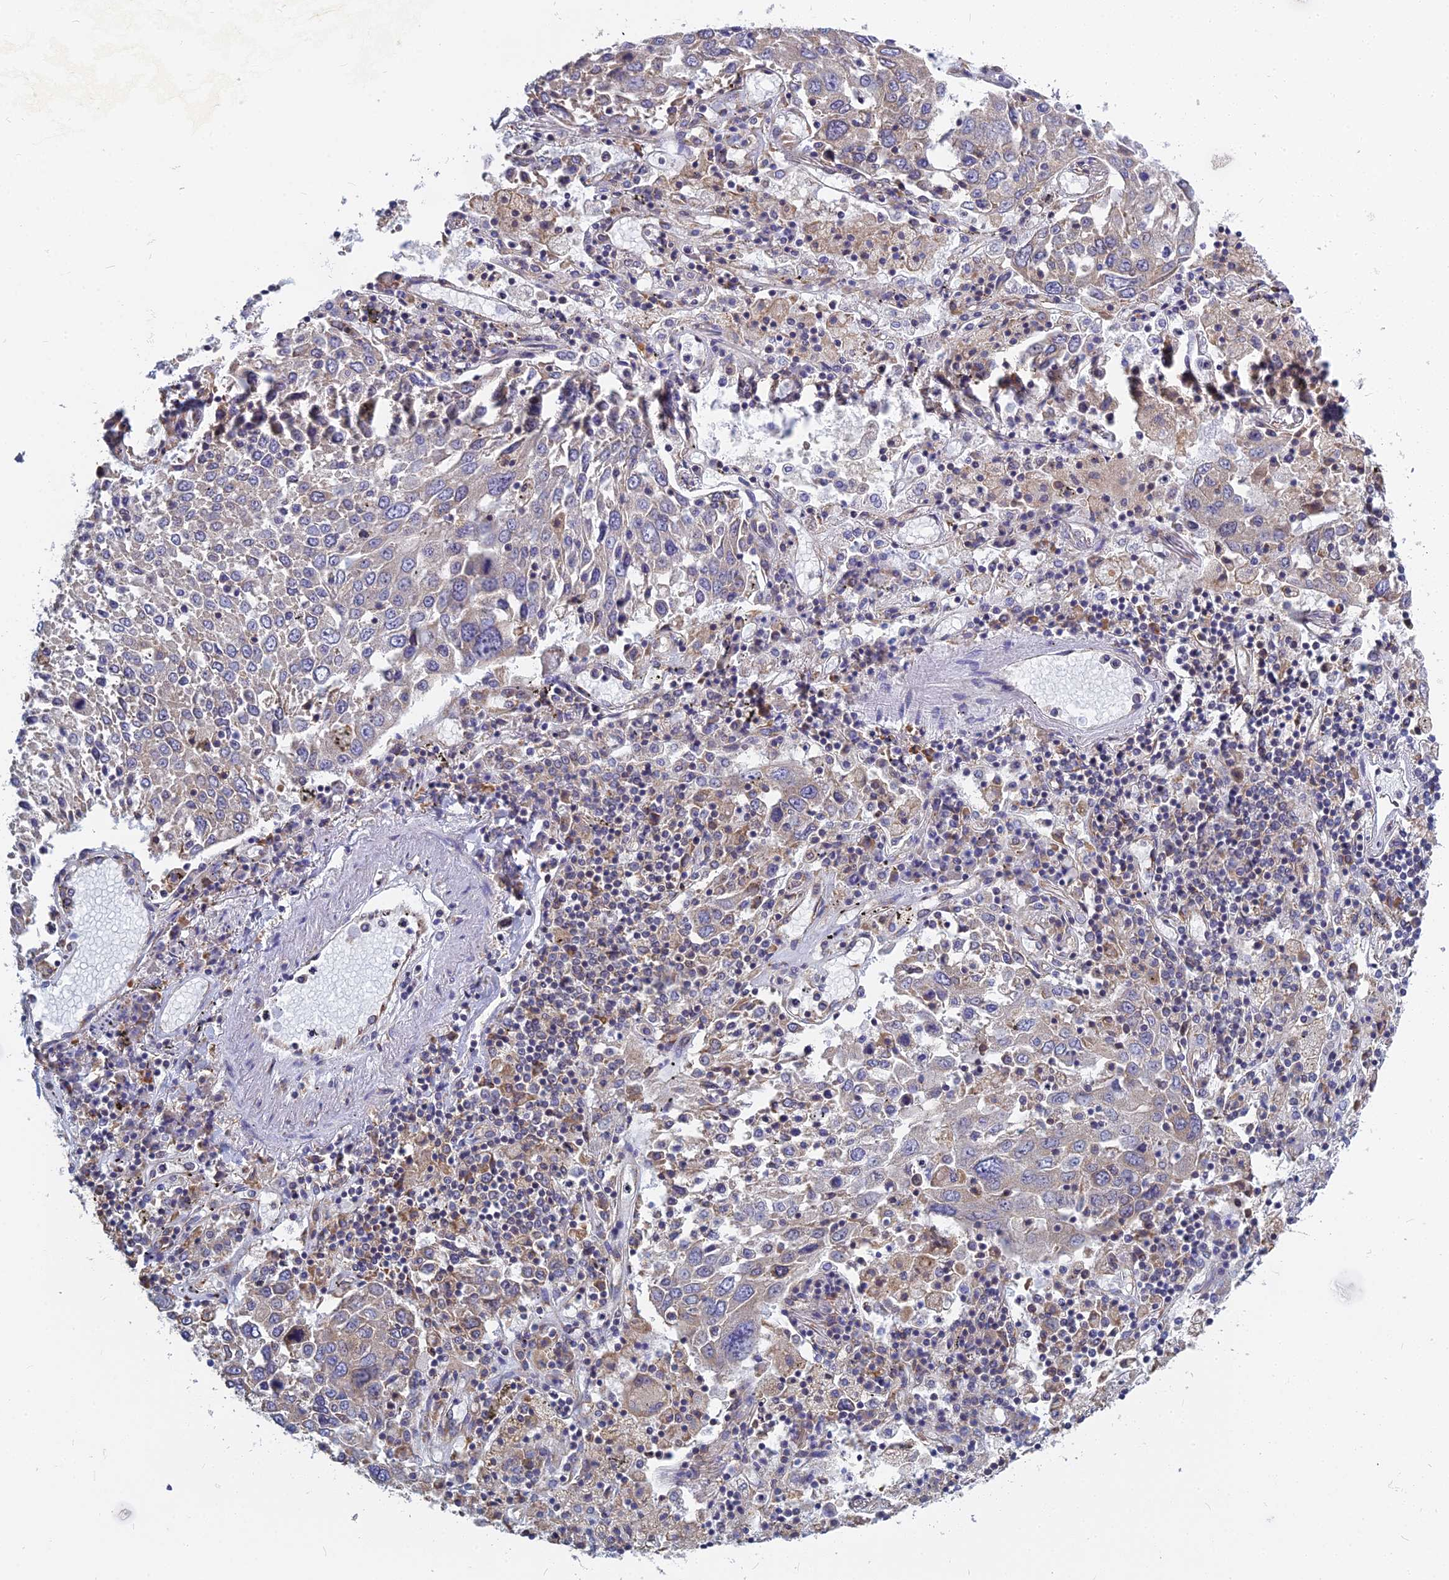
{"staining": {"intensity": "weak", "quantity": "<25%", "location": "cytoplasmic/membranous"}, "tissue": "lung cancer", "cell_type": "Tumor cells", "image_type": "cancer", "snomed": [{"axis": "morphology", "description": "Squamous cell carcinoma, NOS"}, {"axis": "topography", "description": "Lung"}], "caption": "The histopathology image demonstrates no significant positivity in tumor cells of lung cancer (squamous cell carcinoma).", "gene": "KIAA1143", "patient": {"sex": "male", "age": 65}}